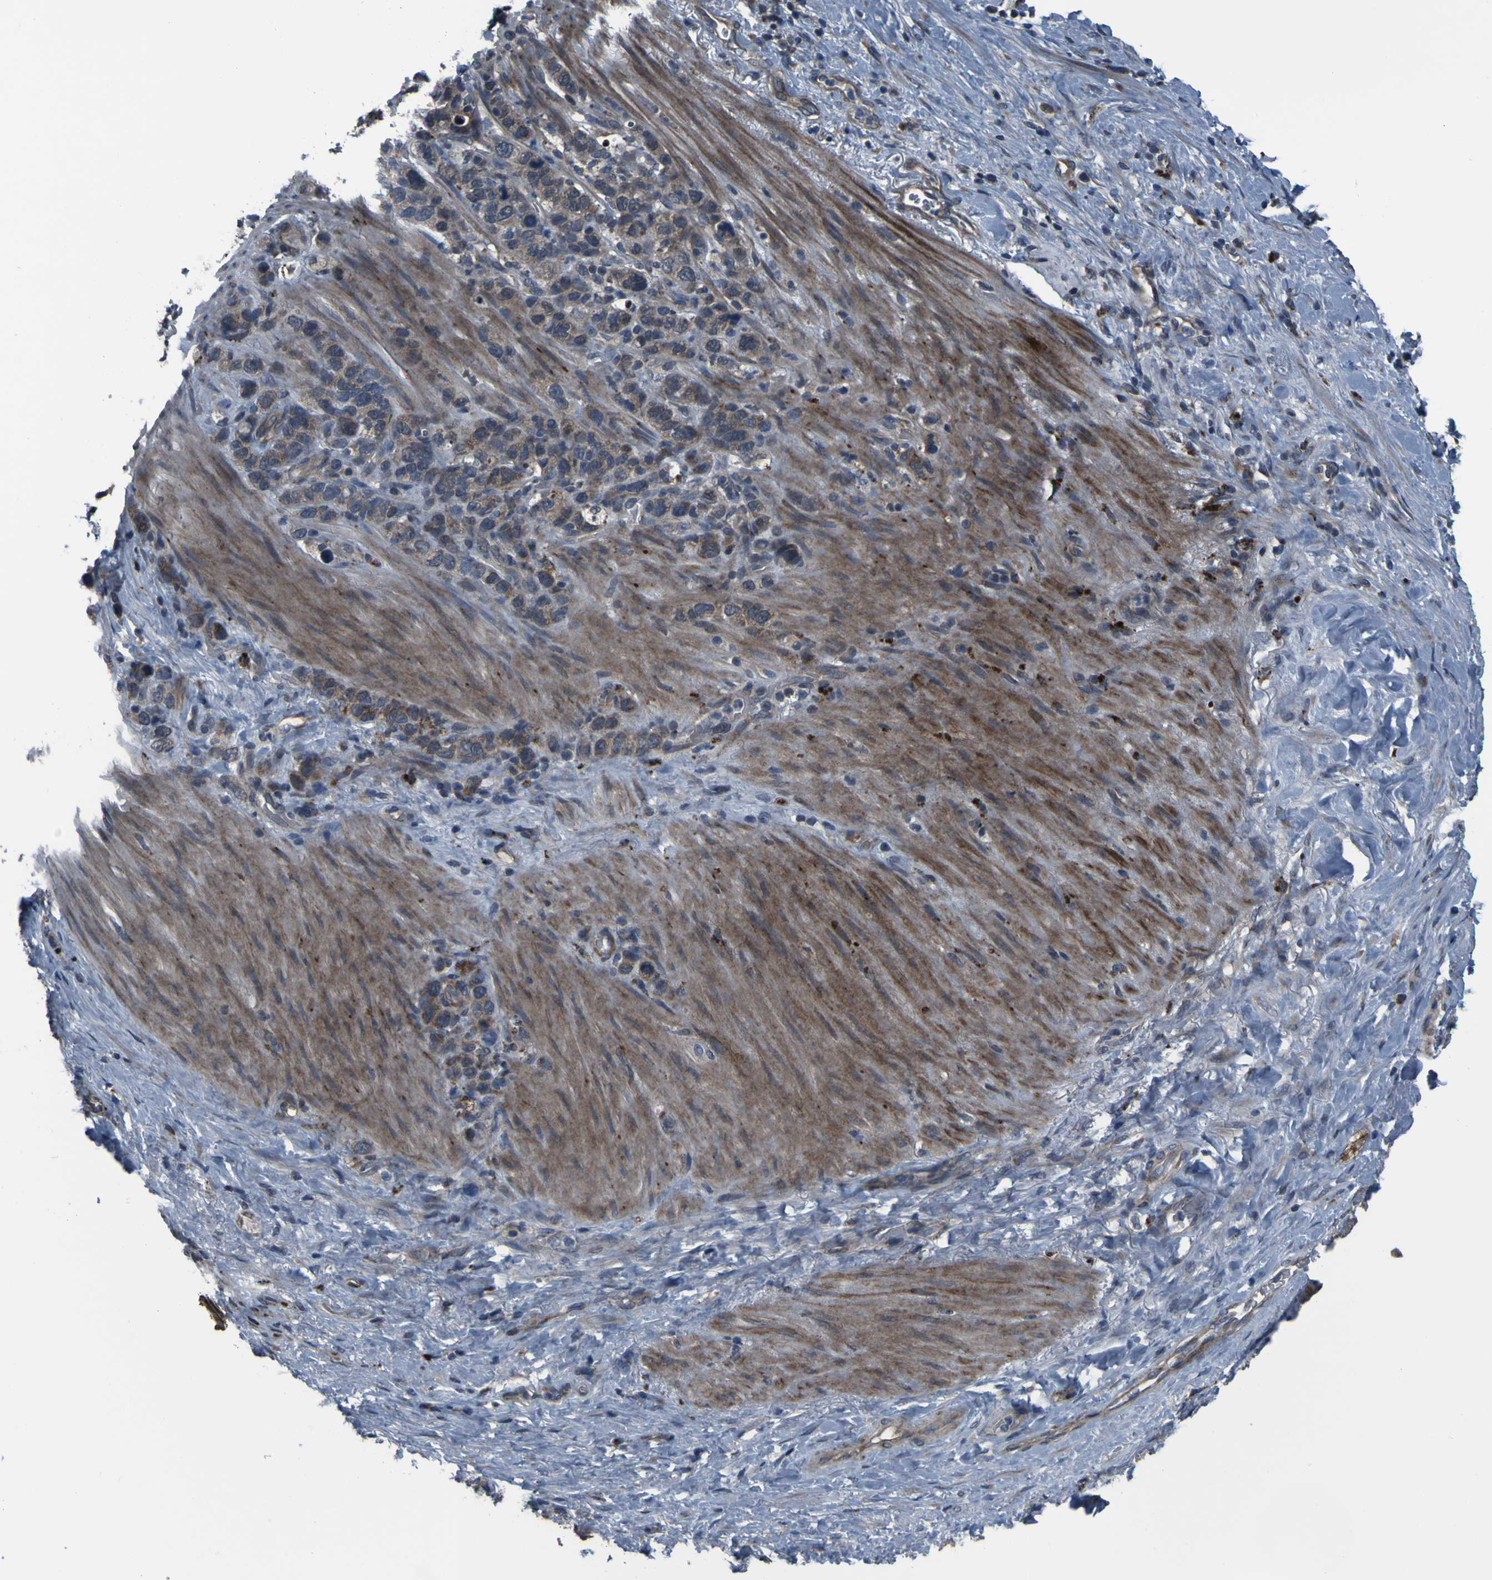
{"staining": {"intensity": "moderate", "quantity": ">75%", "location": "cytoplasmic/membranous"}, "tissue": "stomach cancer", "cell_type": "Tumor cells", "image_type": "cancer", "snomed": [{"axis": "morphology", "description": "Adenocarcinoma, NOS"}, {"axis": "morphology", "description": "Adenocarcinoma, High grade"}, {"axis": "topography", "description": "Stomach, upper"}, {"axis": "topography", "description": "Stomach, lower"}], "caption": "Moderate cytoplasmic/membranous protein positivity is identified in about >75% of tumor cells in high-grade adenocarcinoma (stomach).", "gene": "OSTM1", "patient": {"sex": "female", "age": 65}}